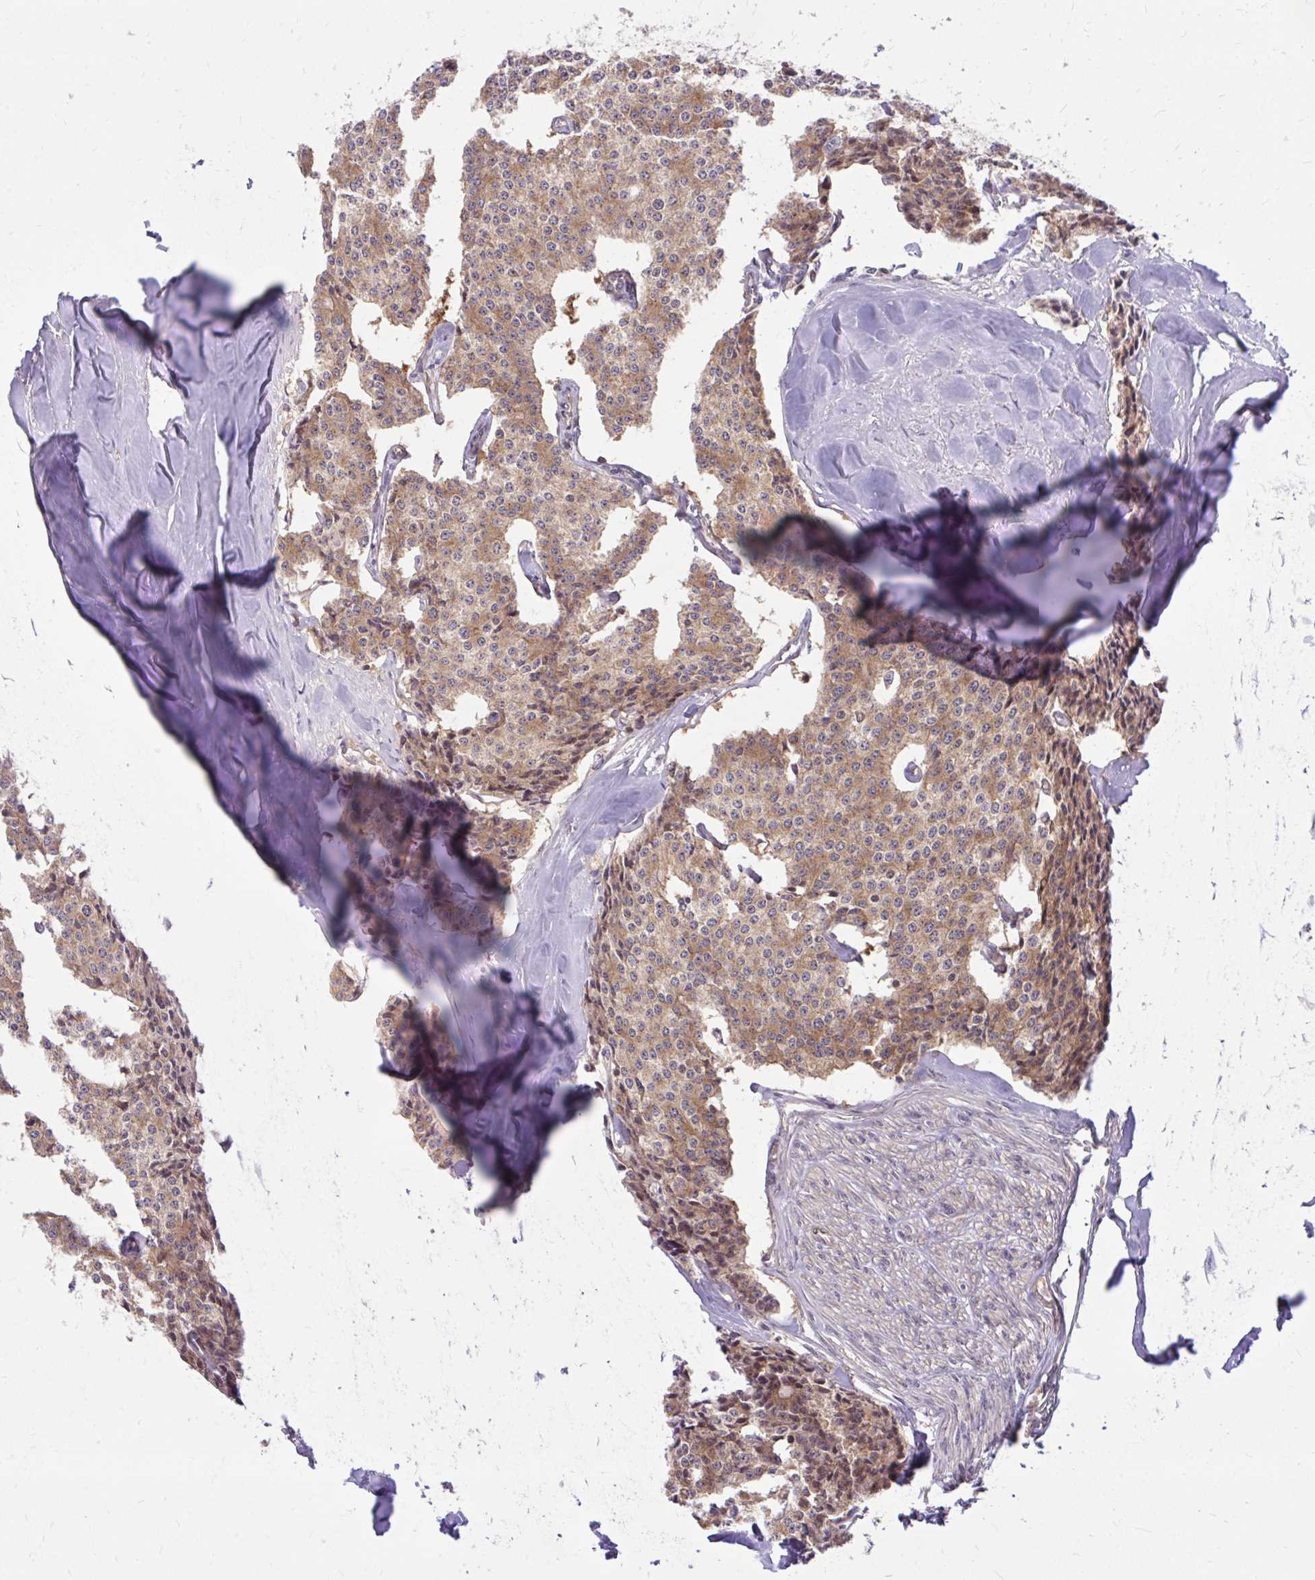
{"staining": {"intensity": "moderate", "quantity": ">75%", "location": "cytoplasmic/membranous"}, "tissue": "carcinoid", "cell_type": "Tumor cells", "image_type": "cancer", "snomed": [{"axis": "morphology", "description": "Carcinoid, malignant, NOS"}, {"axis": "topography", "description": "Small intestine"}], "caption": "Carcinoid (malignant) tissue displays moderate cytoplasmic/membranous staining in about >75% of tumor cells The staining was performed using DAB, with brown indicating positive protein expression. Nuclei are stained blue with hematoxylin.", "gene": "PPP5C", "patient": {"sex": "female", "age": 64}}